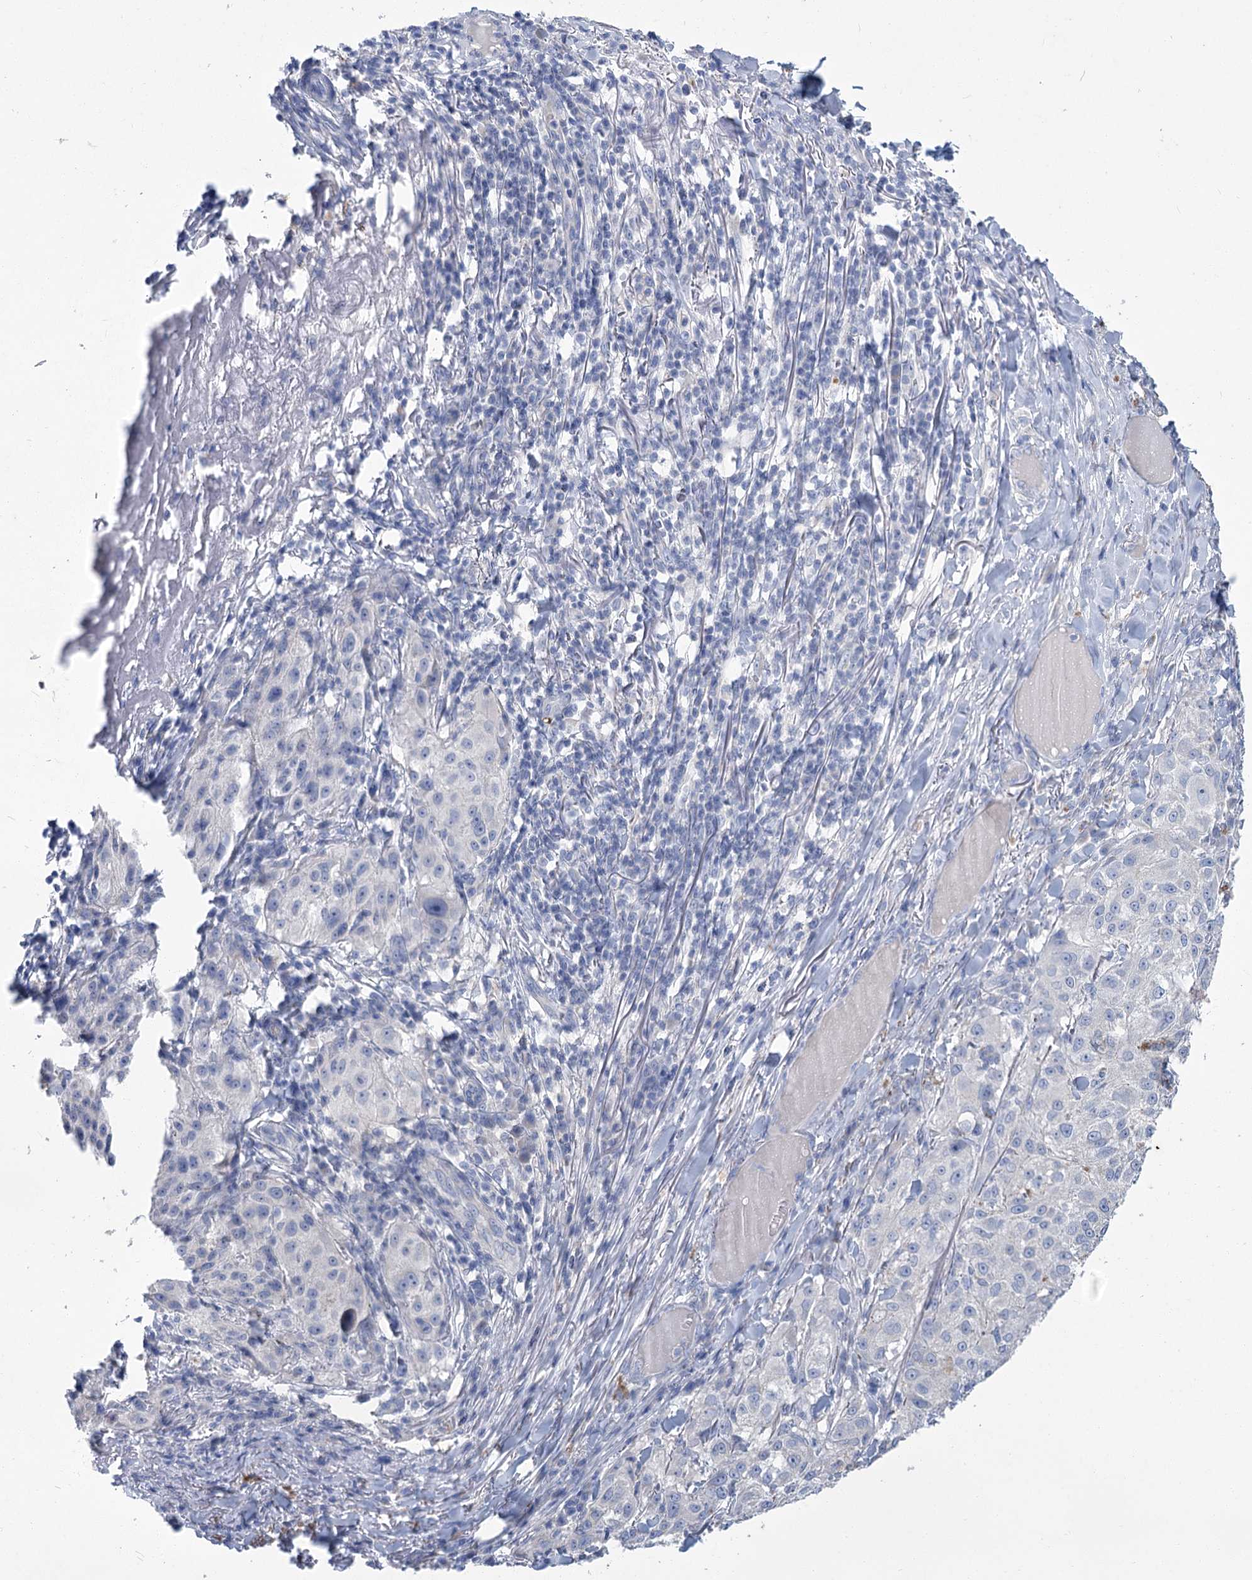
{"staining": {"intensity": "negative", "quantity": "none", "location": "none"}, "tissue": "melanoma", "cell_type": "Tumor cells", "image_type": "cancer", "snomed": [{"axis": "morphology", "description": "Necrosis, NOS"}, {"axis": "morphology", "description": "Malignant melanoma, NOS"}, {"axis": "topography", "description": "Skin"}], "caption": "An immunohistochemistry (IHC) micrograph of malignant melanoma is shown. There is no staining in tumor cells of malignant melanoma.", "gene": "SLC9A3", "patient": {"sex": "female", "age": 87}}